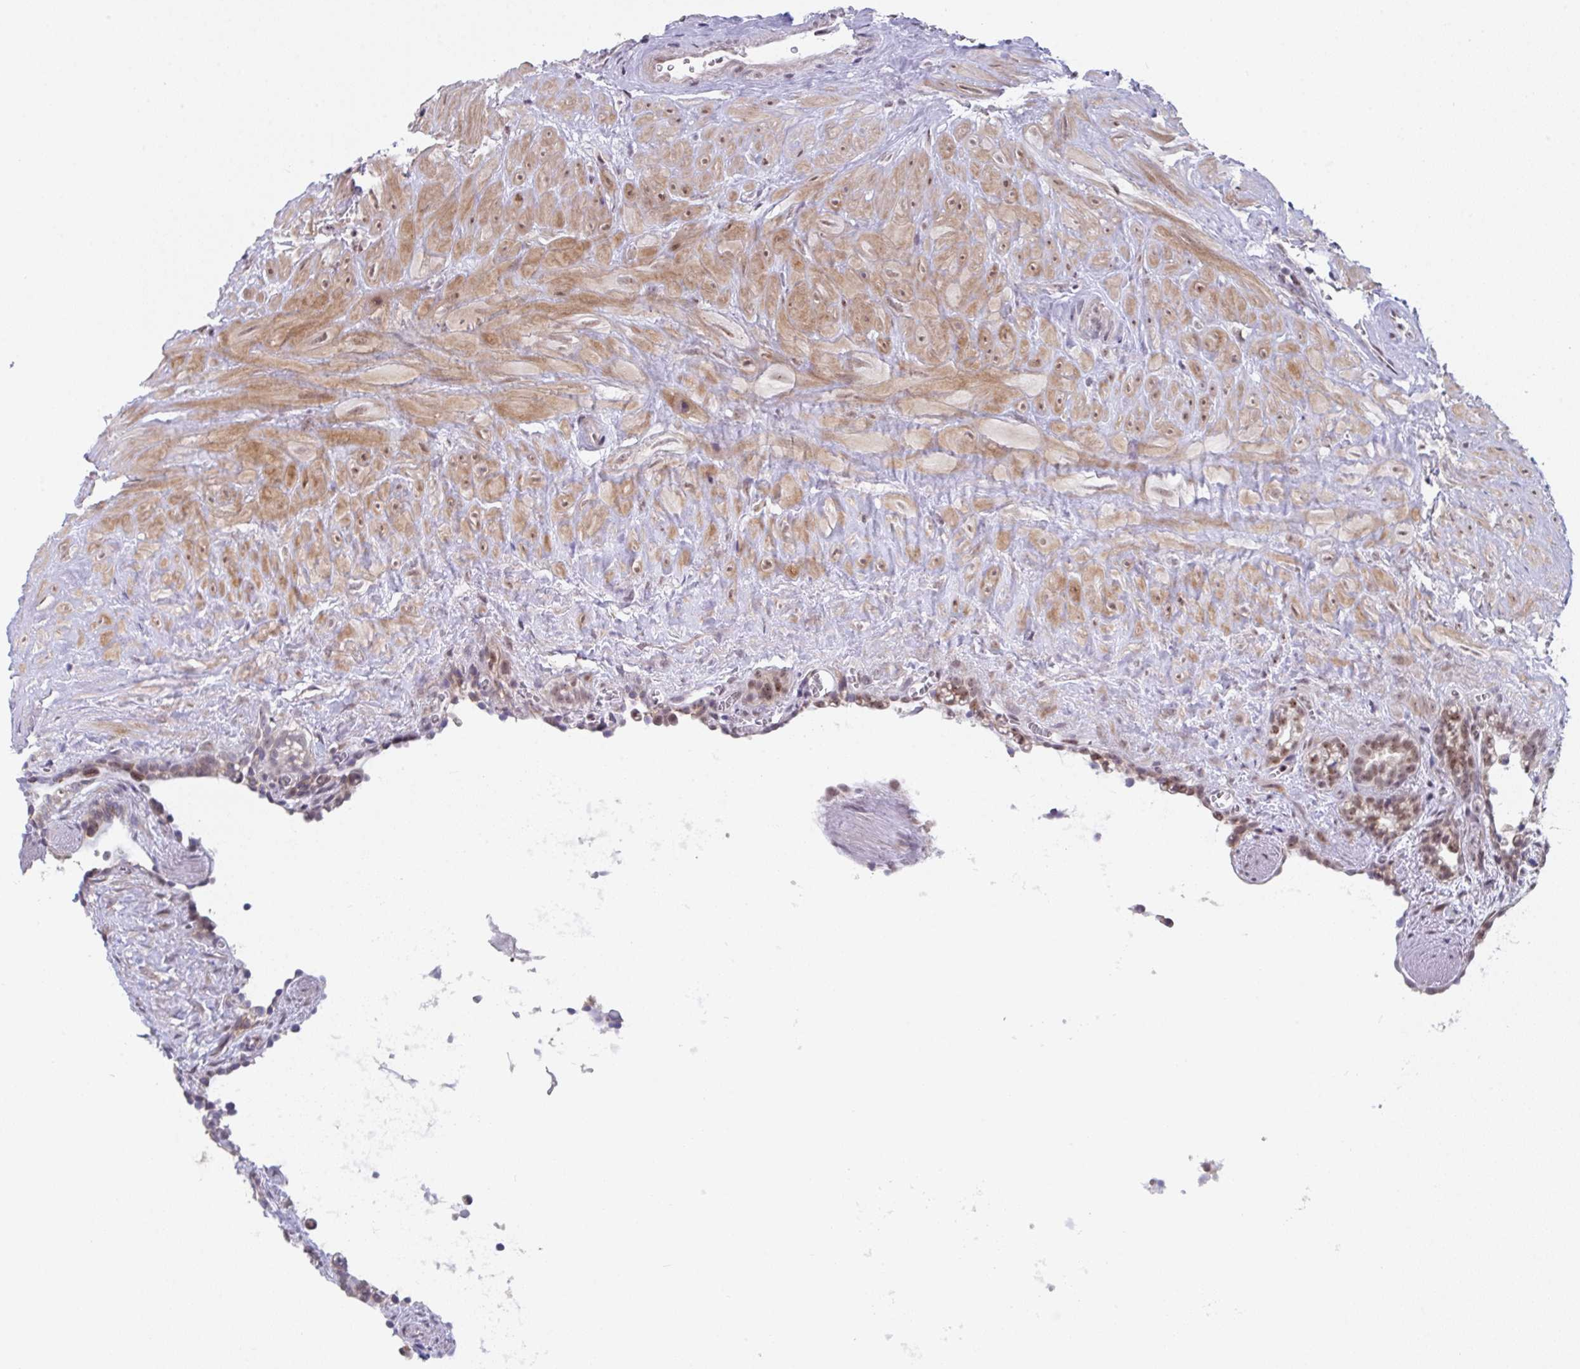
{"staining": {"intensity": "moderate", "quantity": "<25%", "location": "nuclear"}, "tissue": "seminal vesicle", "cell_type": "Glandular cells", "image_type": "normal", "snomed": [{"axis": "morphology", "description": "Normal tissue, NOS"}, {"axis": "topography", "description": "Seminal veicle"}], "caption": "Human seminal vesicle stained with a brown dye demonstrates moderate nuclear positive positivity in approximately <25% of glandular cells.", "gene": "RBM18", "patient": {"sex": "male", "age": 76}}